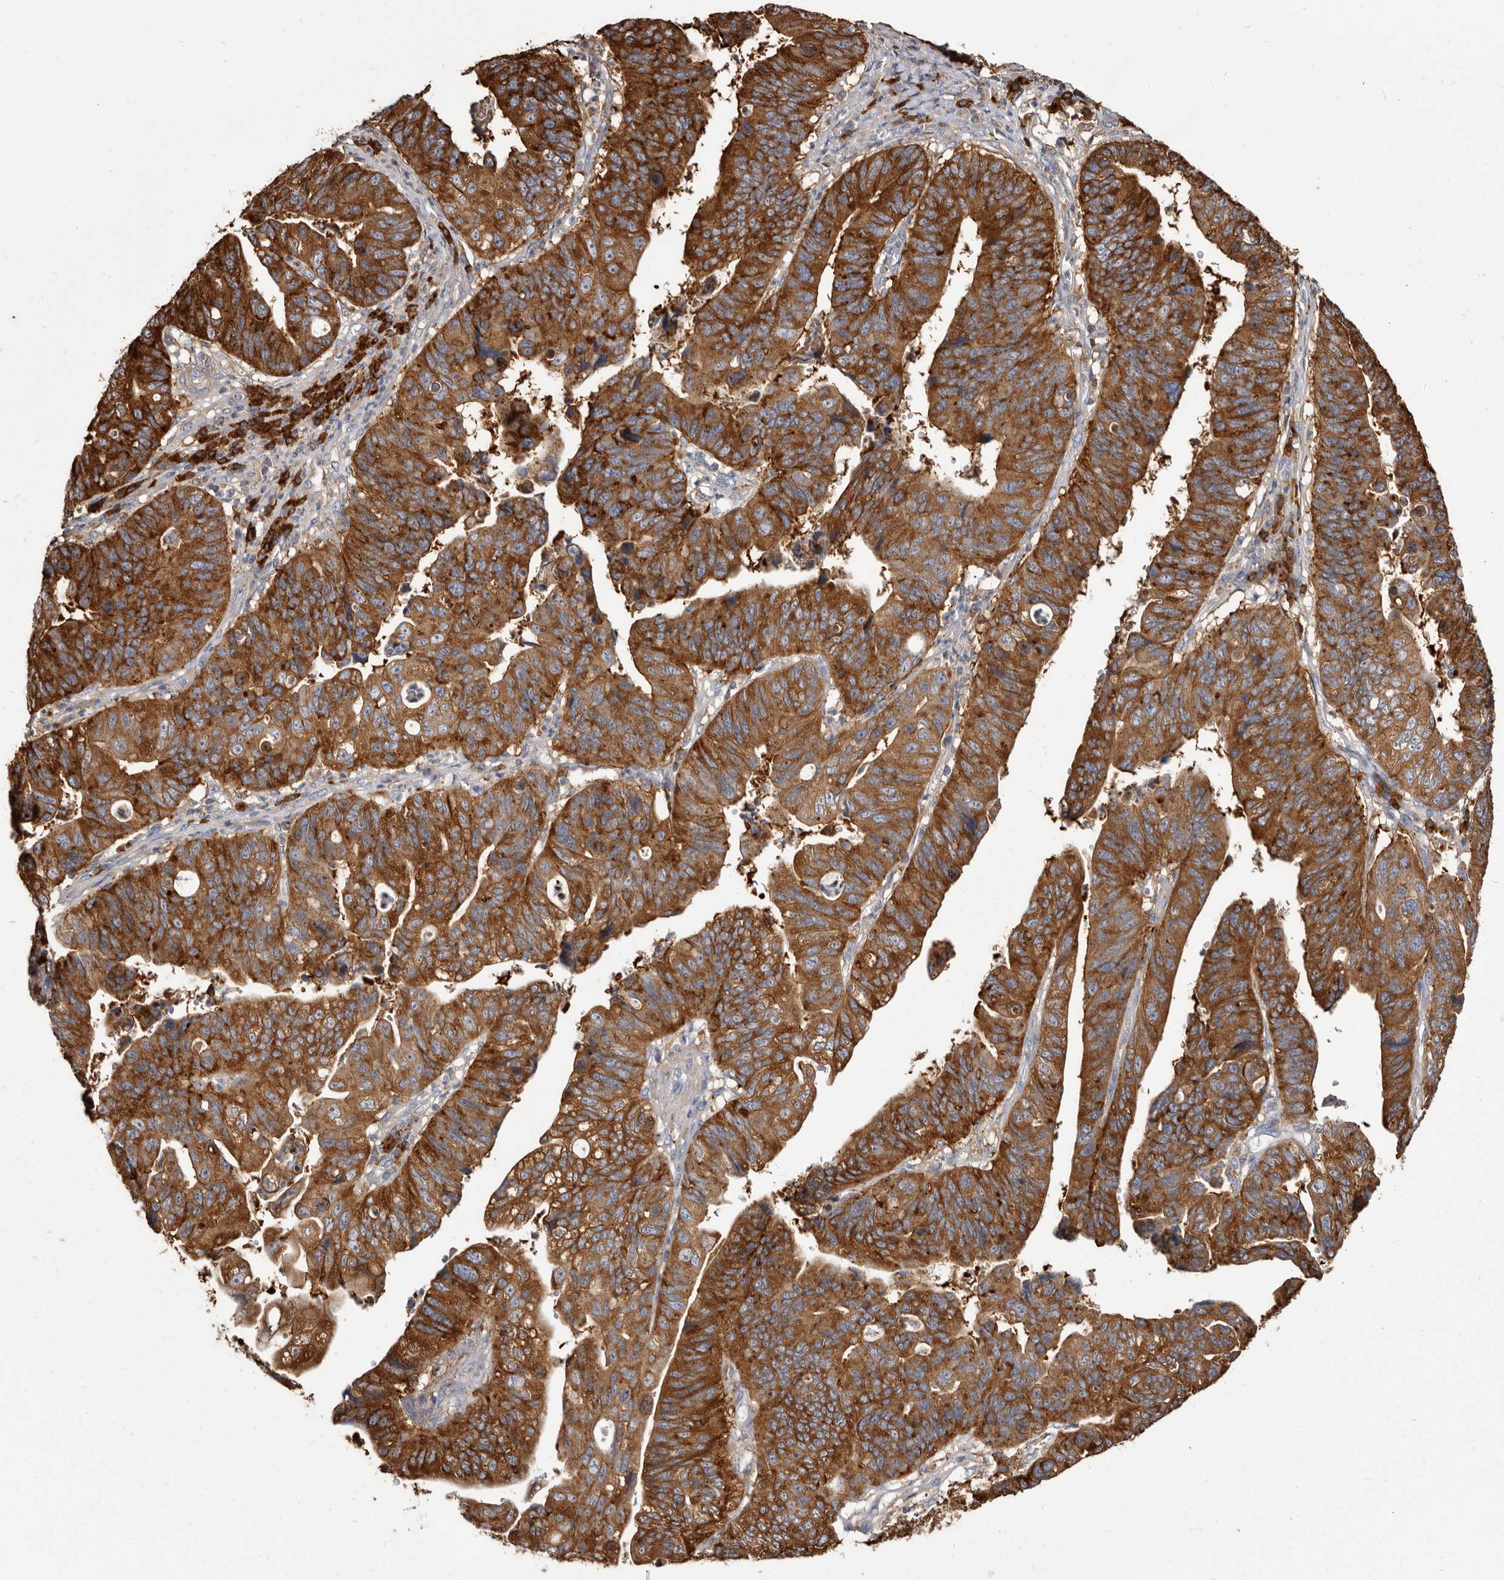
{"staining": {"intensity": "strong", "quantity": ">75%", "location": "cytoplasmic/membranous"}, "tissue": "stomach cancer", "cell_type": "Tumor cells", "image_type": "cancer", "snomed": [{"axis": "morphology", "description": "Adenocarcinoma, NOS"}, {"axis": "topography", "description": "Stomach"}], "caption": "A brown stain labels strong cytoplasmic/membranous staining of a protein in adenocarcinoma (stomach) tumor cells. (DAB (3,3'-diaminobenzidine) IHC with brightfield microscopy, high magnification).", "gene": "TPD52", "patient": {"sex": "male", "age": 59}}